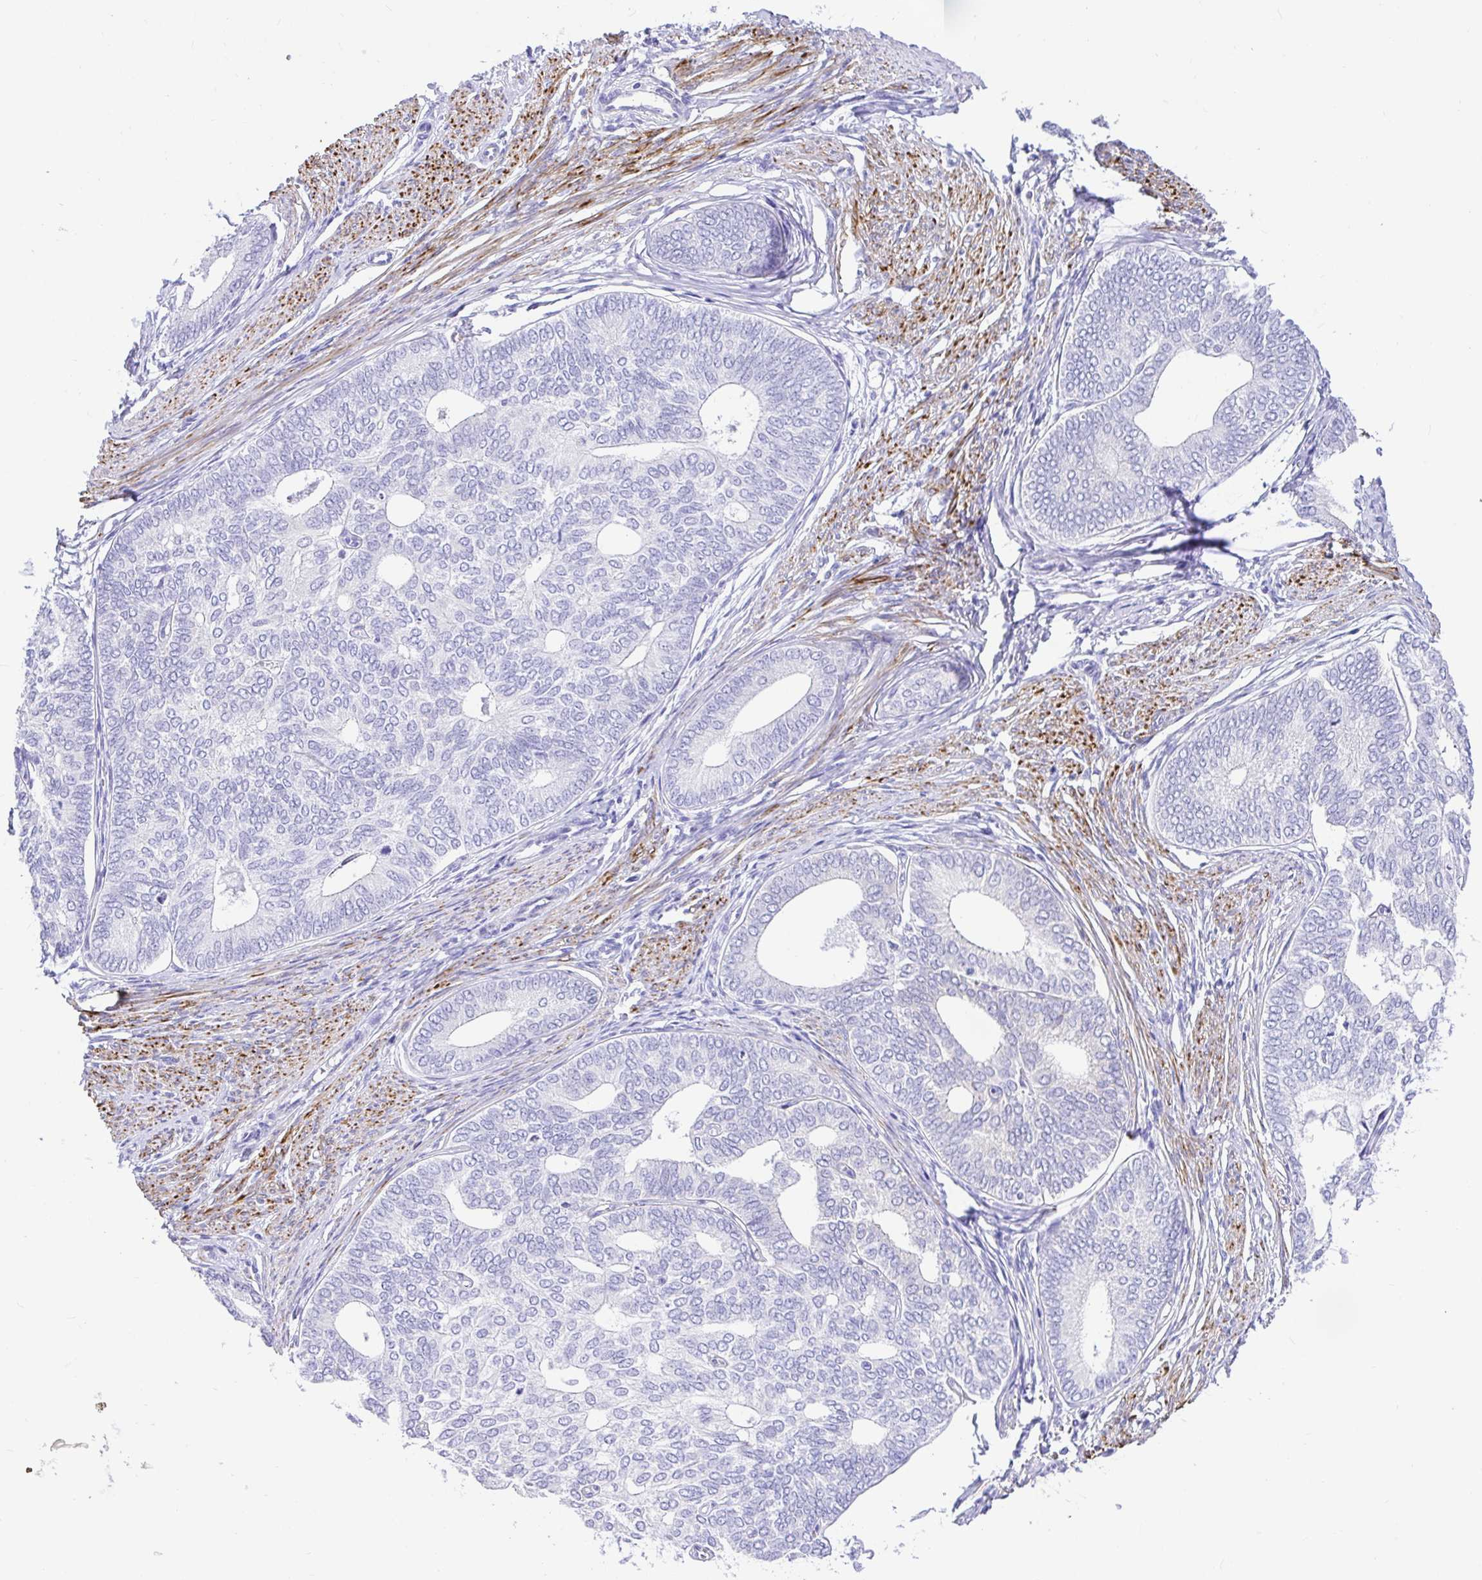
{"staining": {"intensity": "negative", "quantity": "none", "location": "none"}, "tissue": "endometrial cancer", "cell_type": "Tumor cells", "image_type": "cancer", "snomed": [{"axis": "morphology", "description": "Adenocarcinoma, NOS"}, {"axis": "topography", "description": "Endometrium"}], "caption": "Micrograph shows no significant protein expression in tumor cells of endometrial cancer (adenocarcinoma).", "gene": "BACE2", "patient": {"sex": "female", "age": 75}}